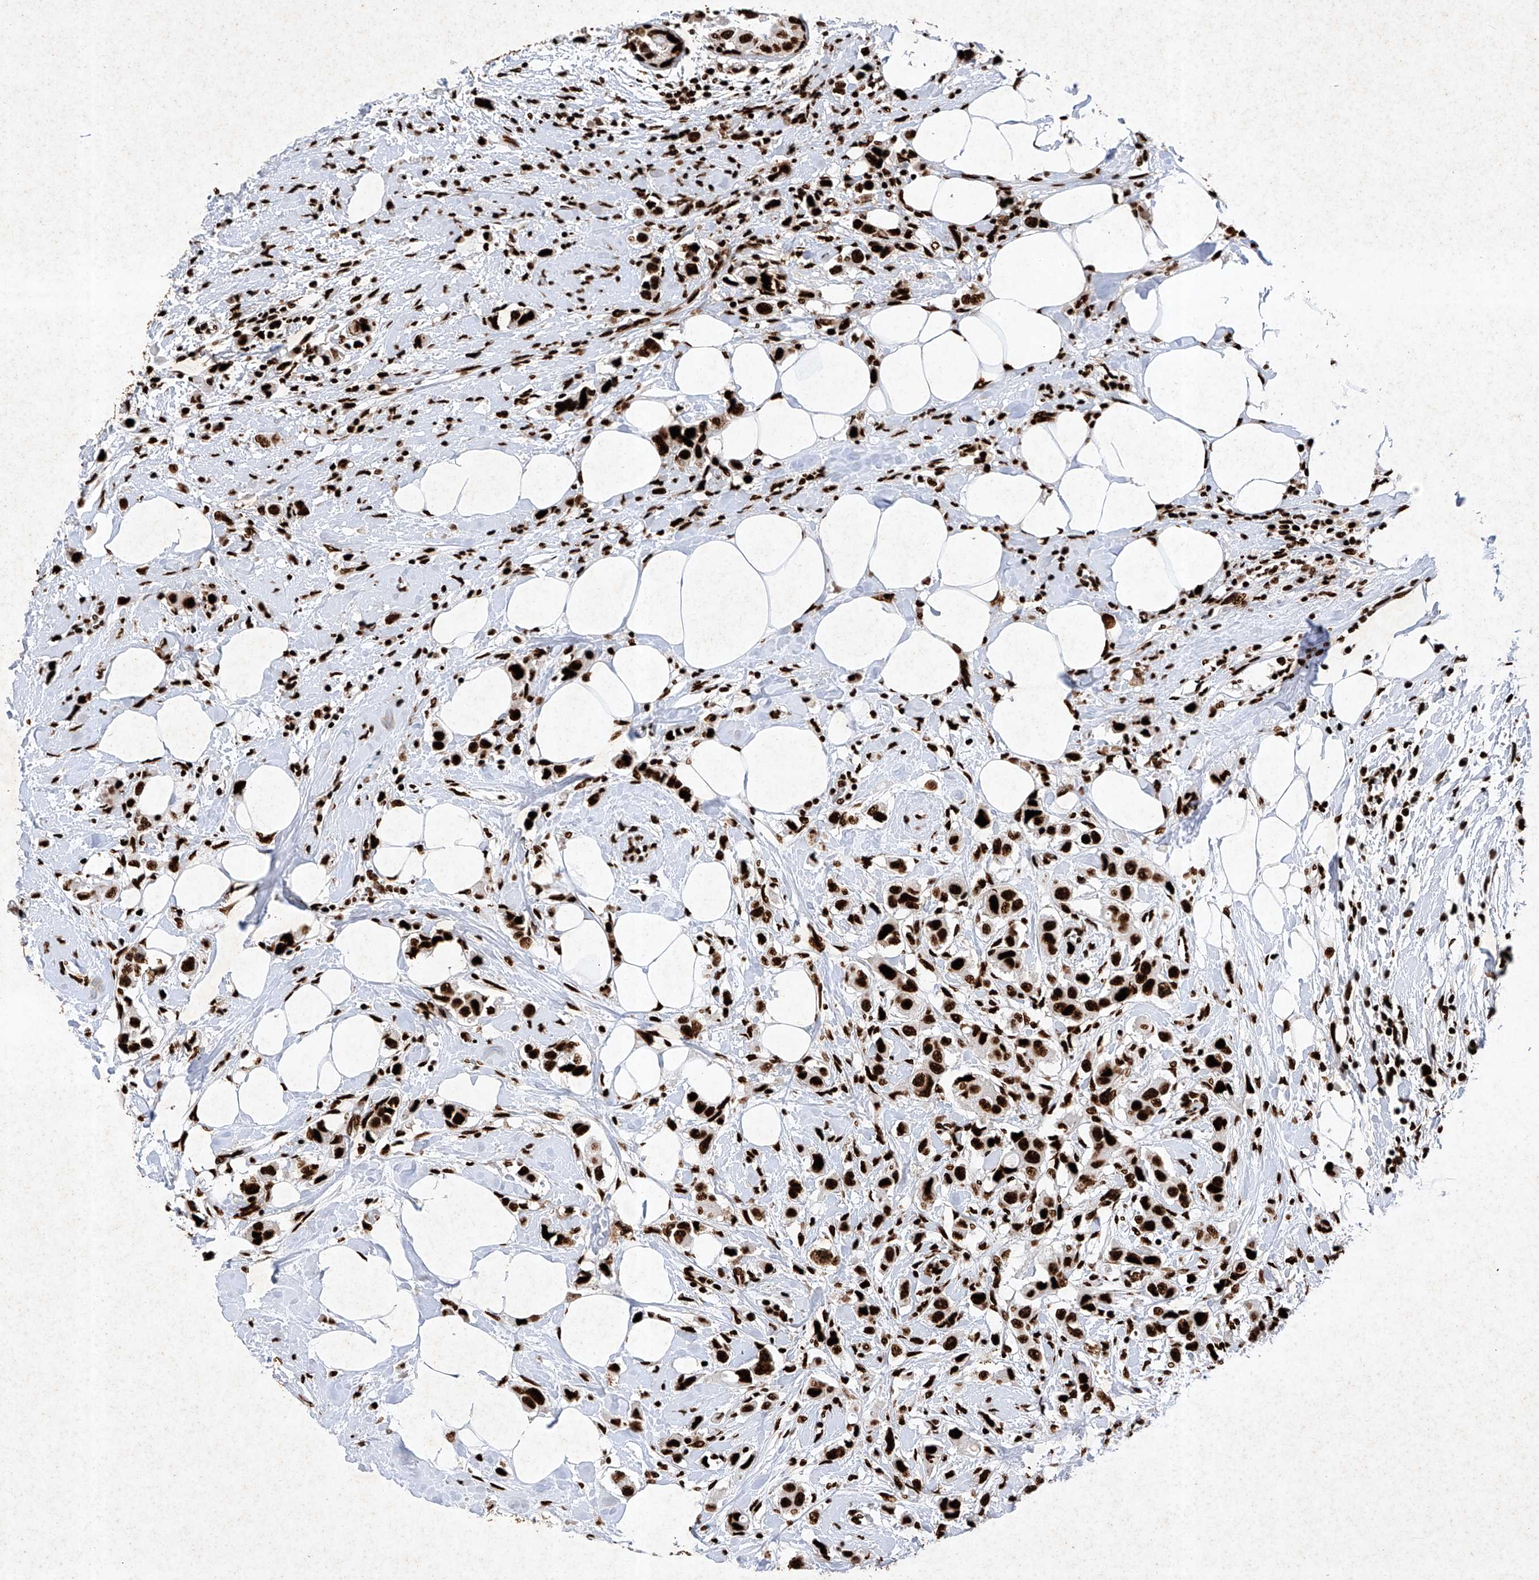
{"staining": {"intensity": "strong", "quantity": ">75%", "location": "nuclear"}, "tissue": "breast cancer", "cell_type": "Tumor cells", "image_type": "cancer", "snomed": [{"axis": "morphology", "description": "Normal tissue, NOS"}, {"axis": "morphology", "description": "Duct carcinoma"}, {"axis": "topography", "description": "Breast"}], "caption": "IHC of intraductal carcinoma (breast) shows high levels of strong nuclear positivity in about >75% of tumor cells.", "gene": "SRSF6", "patient": {"sex": "female", "age": 50}}